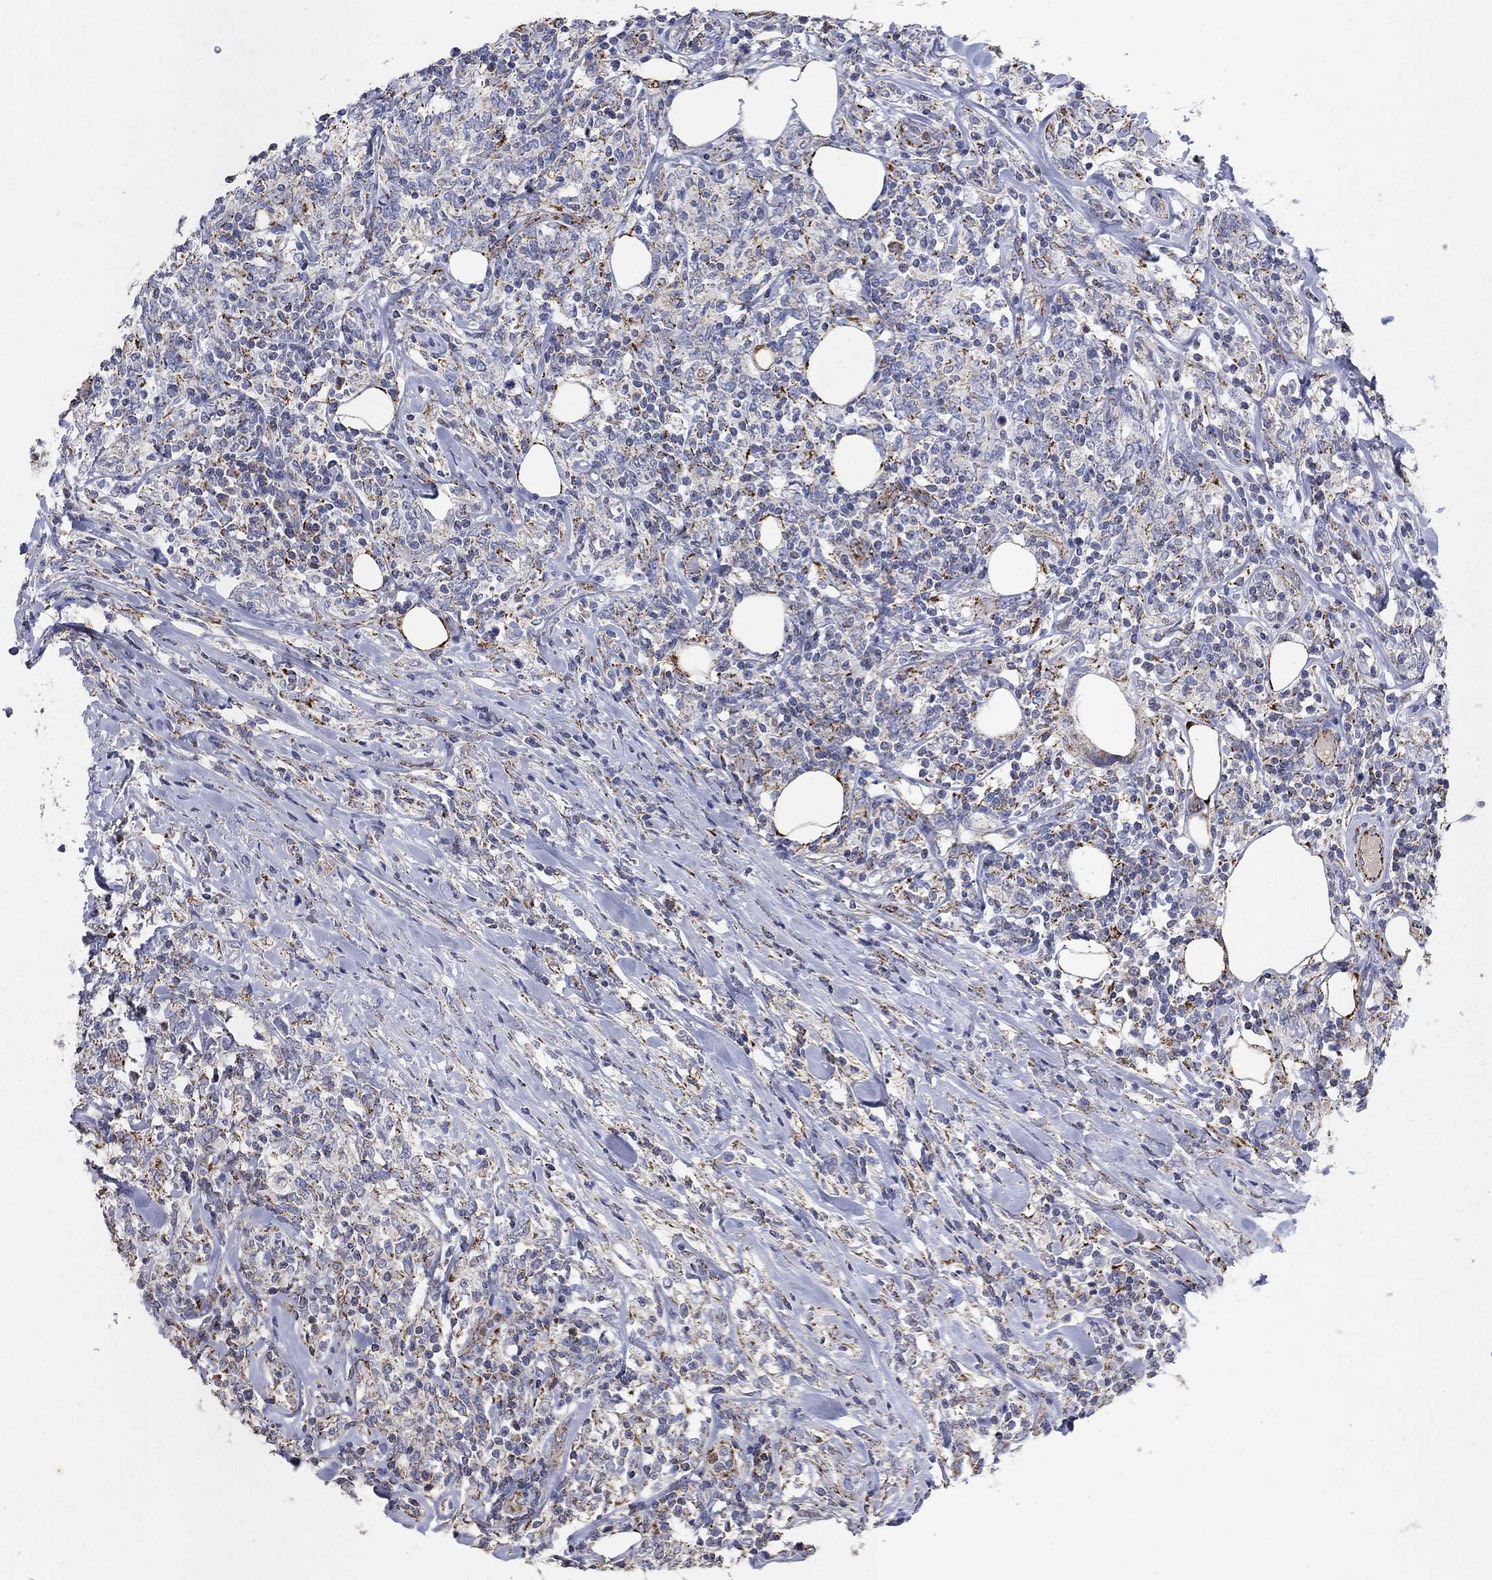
{"staining": {"intensity": "strong", "quantity": "<25%", "location": "cytoplasmic/membranous"}, "tissue": "lymphoma", "cell_type": "Tumor cells", "image_type": "cancer", "snomed": [{"axis": "morphology", "description": "Malignant lymphoma, non-Hodgkin's type, High grade"}, {"axis": "topography", "description": "Lymph node"}], "caption": "The image reveals immunohistochemical staining of lymphoma. There is strong cytoplasmic/membranous expression is identified in approximately <25% of tumor cells.", "gene": "PNPLA2", "patient": {"sex": "female", "age": 84}}